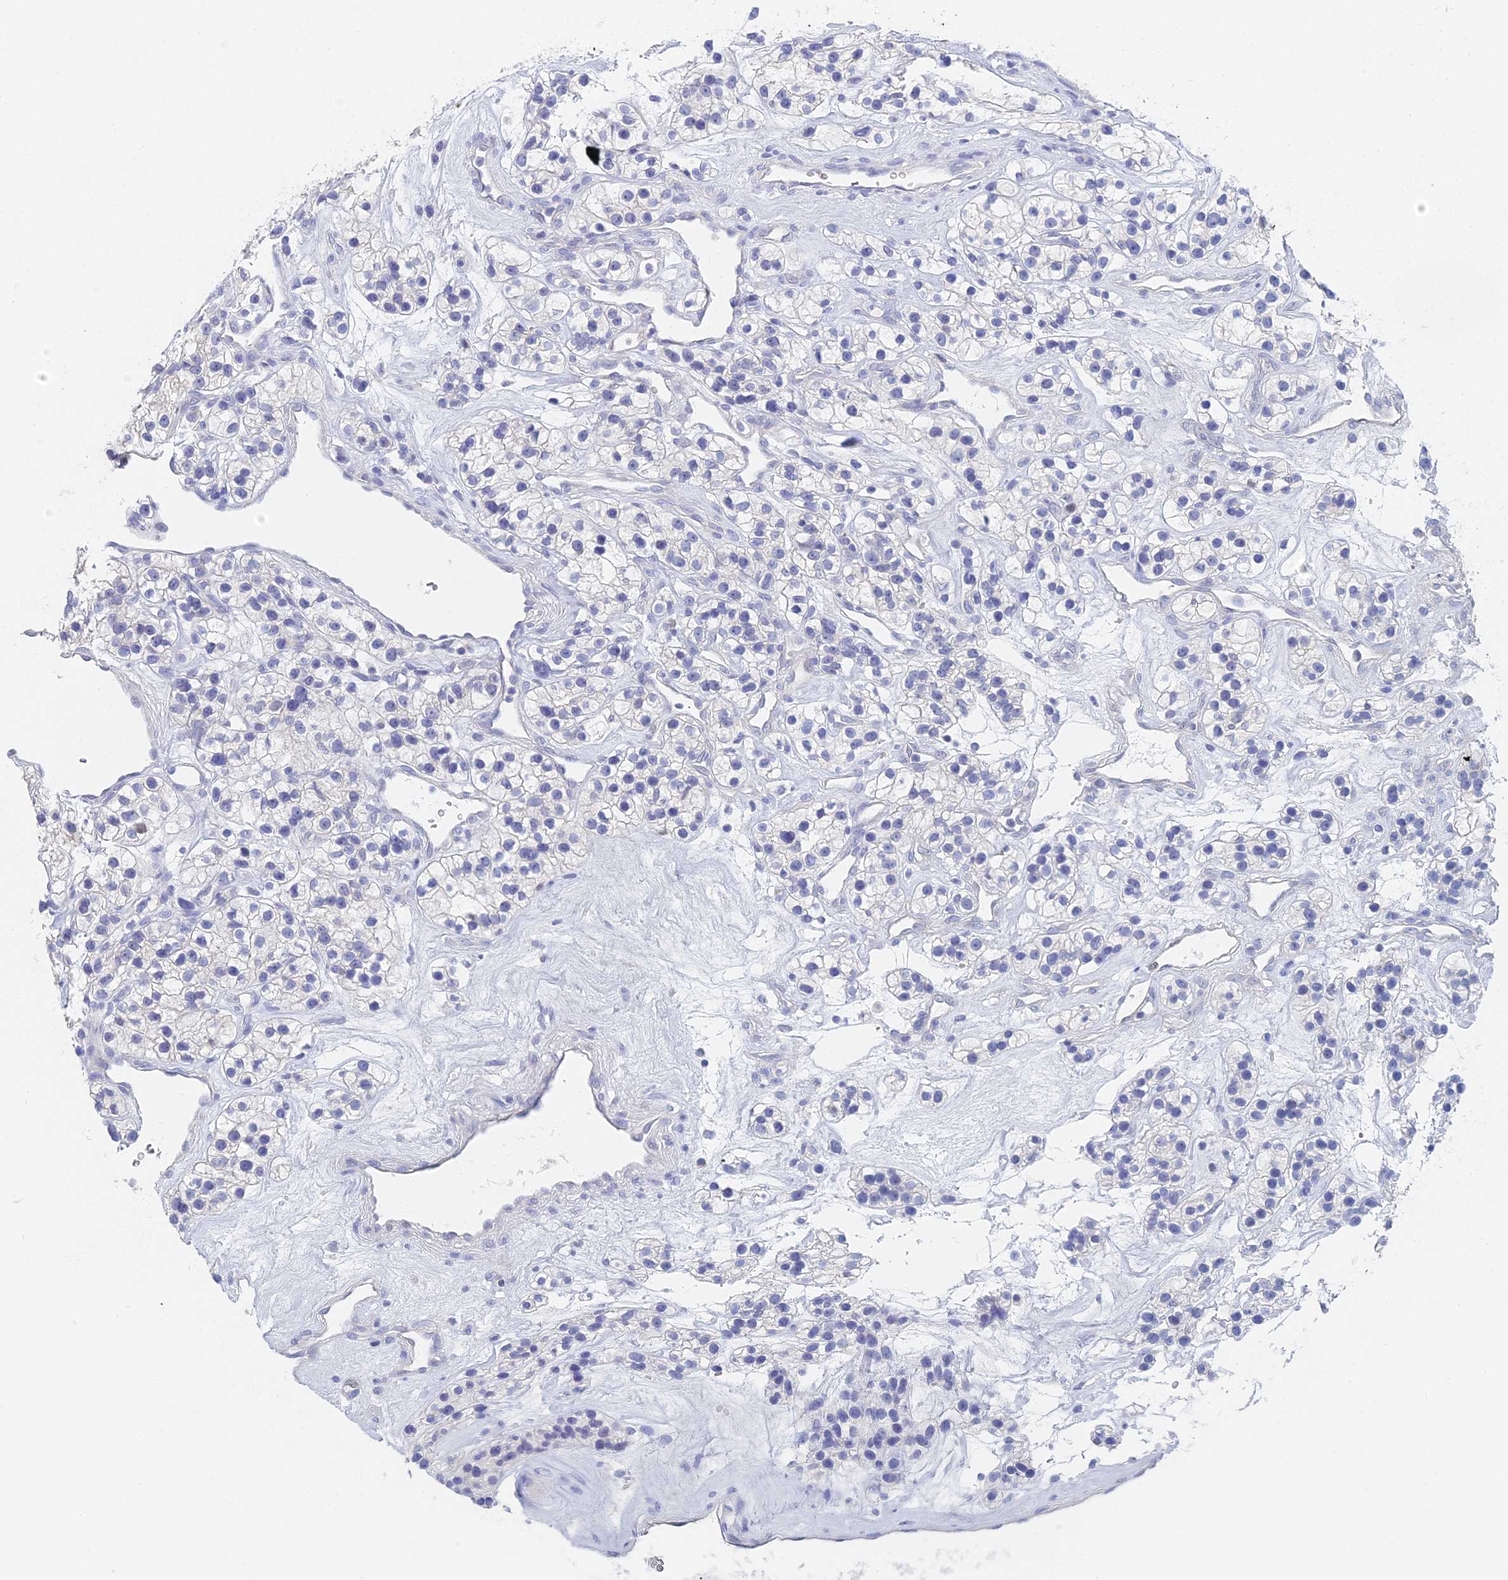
{"staining": {"intensity": "negative", "quantity": "none", "location": "none"}, "tissue": "renal cancer", "cell_type": "Tumor cells", "image_type": "cancer", "snomed": [{"axis": "morphology", "description": "Adenocarcinoma, NOS"}, {"axis": "topography", "description": "Kidney"}], "caption": "Photomicrograph shows no significant protein staining in tumor cells of adenocarcinoma (renal). The staining was performed using DAB (3,3'-diaminobenzidine) to visualize the protein expression in brown, while the nuclei were stained in blue with hematoxylin (Magnification: 20x).", "gene": "MCM2", "patient": {"sex": "female", "age": 57}}